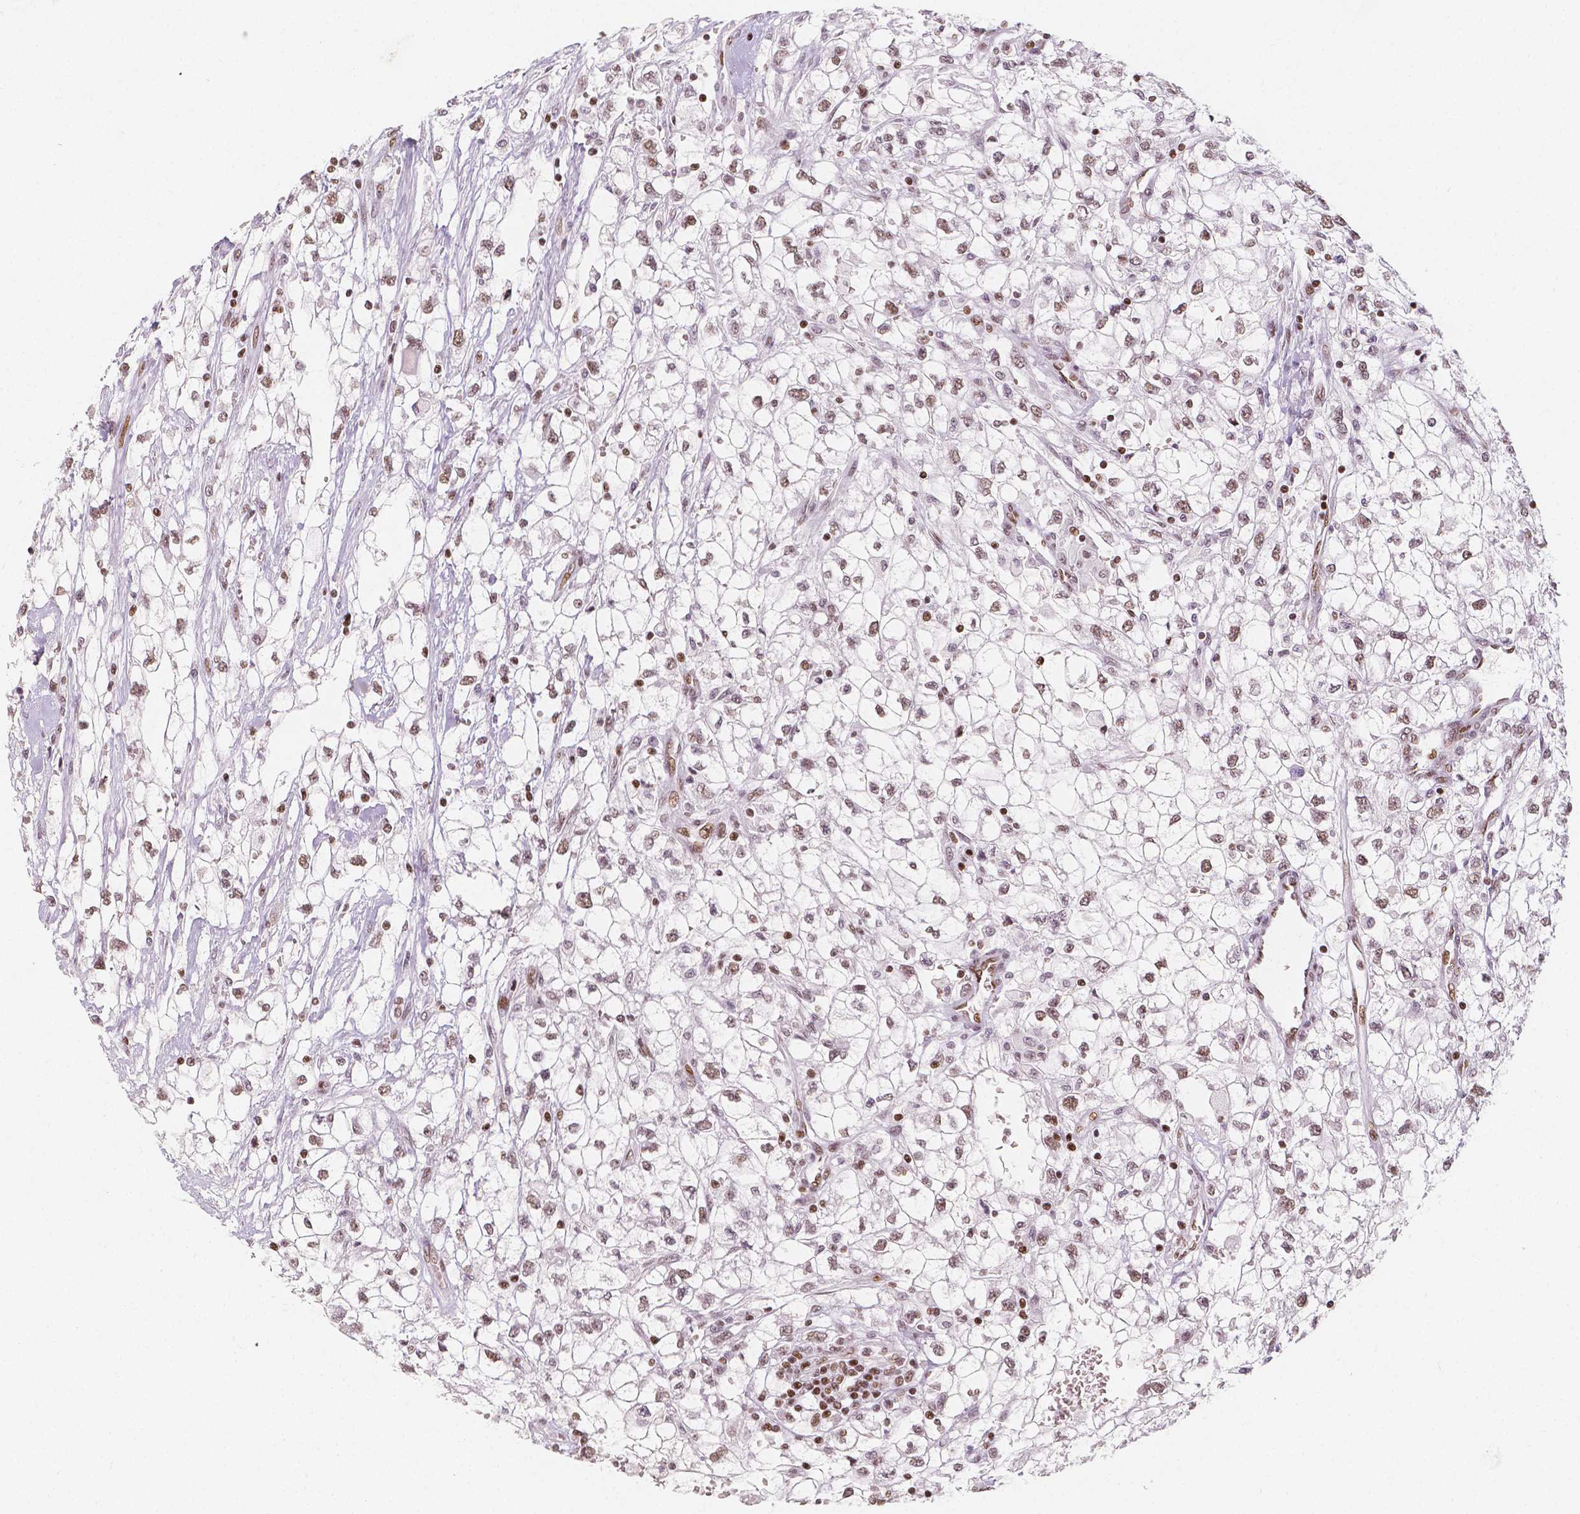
{"staining": {"intensity": "weak", "quantity": "25%-75%", "location": "nuclear"}, "tissue": "renal cancer", "cell_type": "Tumor cells", "image_type": "cancer", "snomed": [{"axis": "morphology", "description": "Adenocarcinoma, NOS"}, {"axis": "topography", "description": "Kidney"}], "caption": "A low amount of weak nuclear staining is present in about 25%-75% of tumor cells in renal adenocarcinoma tissue.", "gene": "HDAC1", "patient": {"sex": "male", "age": 59}}